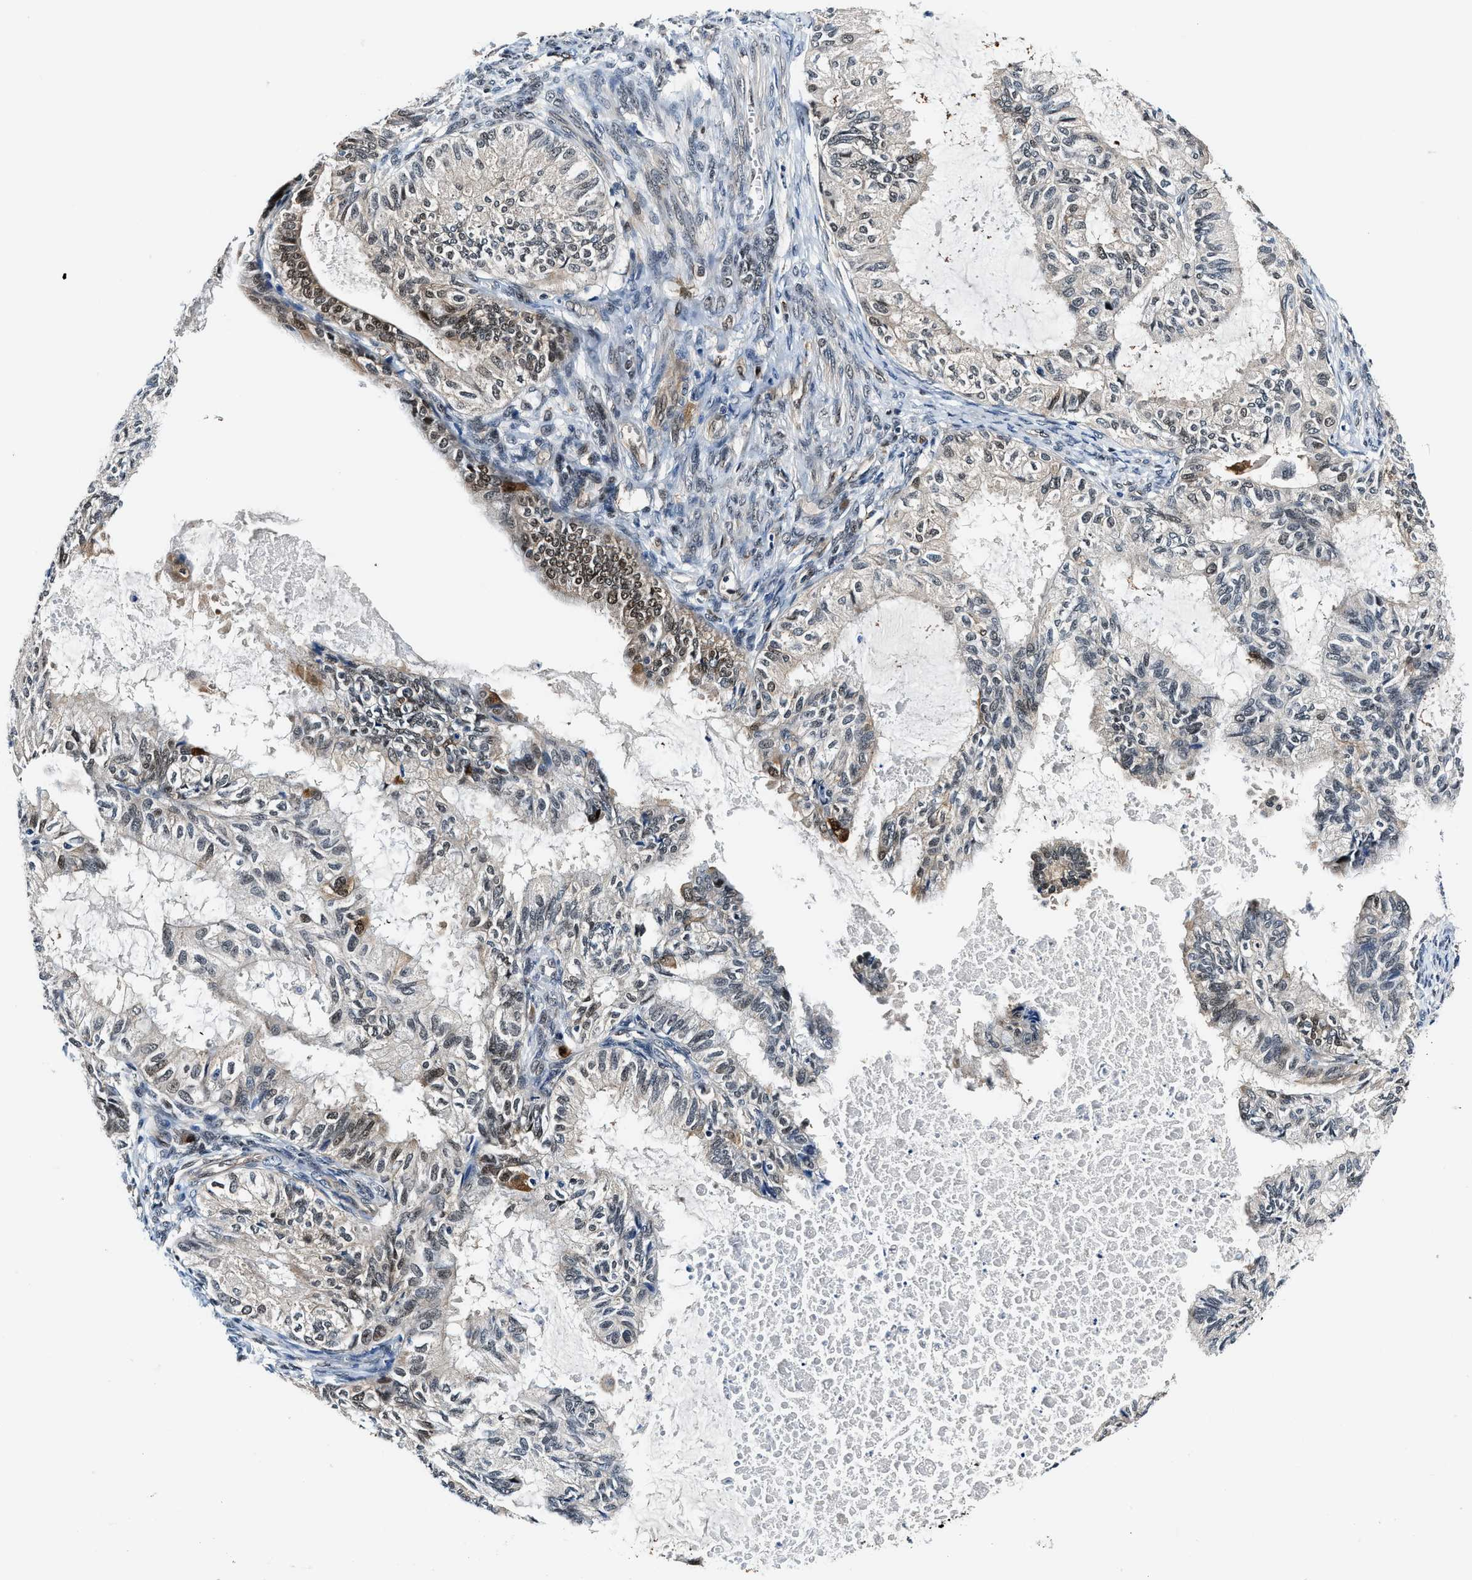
{"staining": {"intensity": "moderate", "quantity": "25%-75%", "location": "nuclear"}, "tissue": "cervical cancer", "cell_type": "Tumor cells", "image_type": "cancer", "snomed": [{"axis": "morphology", "description": "Normal tissue, NOS"}, {"axis": "morphology", "description": "Adenocarcinoma, NOS"}, {"axis": "topography", "description": "Cervix"}, {"axis": "topography", "description": "Endometrium"}], "caption": "A histopathology image of human cervical cancer stained for a protein shows moderate nuclear brown staining in tumor cells. (brown staining indicates protein expression, while blue staining denotes nuclei).", "gene": "LTA4H", "patient": {"sex": "female", "age": 86}}